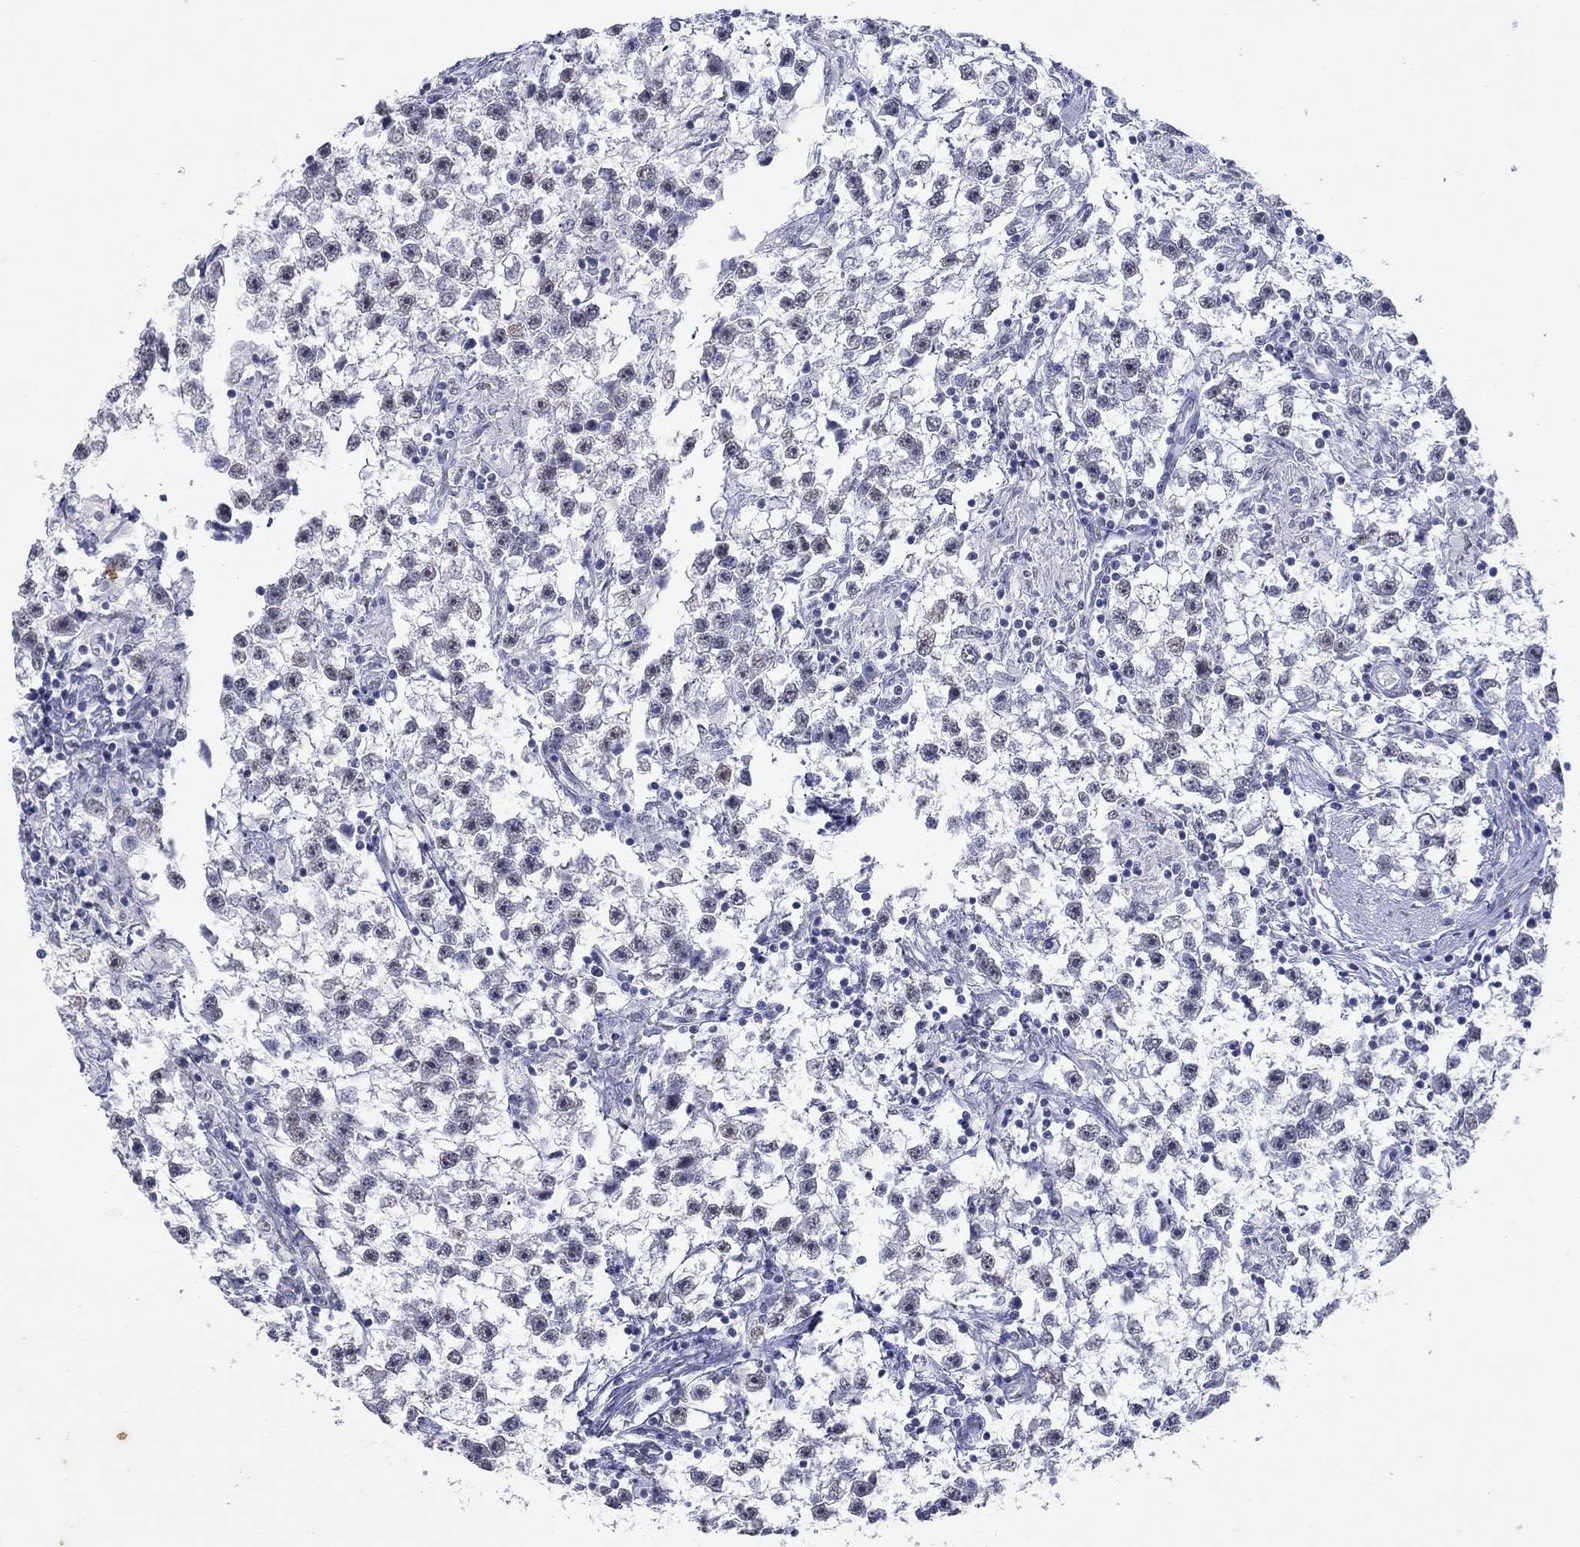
{"staining": {"intensity": "negative", "quantity": "none", "location": "none"}, "tissue": "testis cancer", "cell_type": "Tumor cells", "image_type": "cancer", "snomed": [{"axis": "morphology", "description": "Seminoma, NOS"}, {"axis": "topography", "description": "Testis"}], "caption": "High magnification brightfield microscopy of seminoma (testis) stained with DAB (brown) and counterstained with hematoxylin (blue): tumor cells show no significant staining.", "gene": "KRT75", "patient": {"sex": "male", "age": 59}}